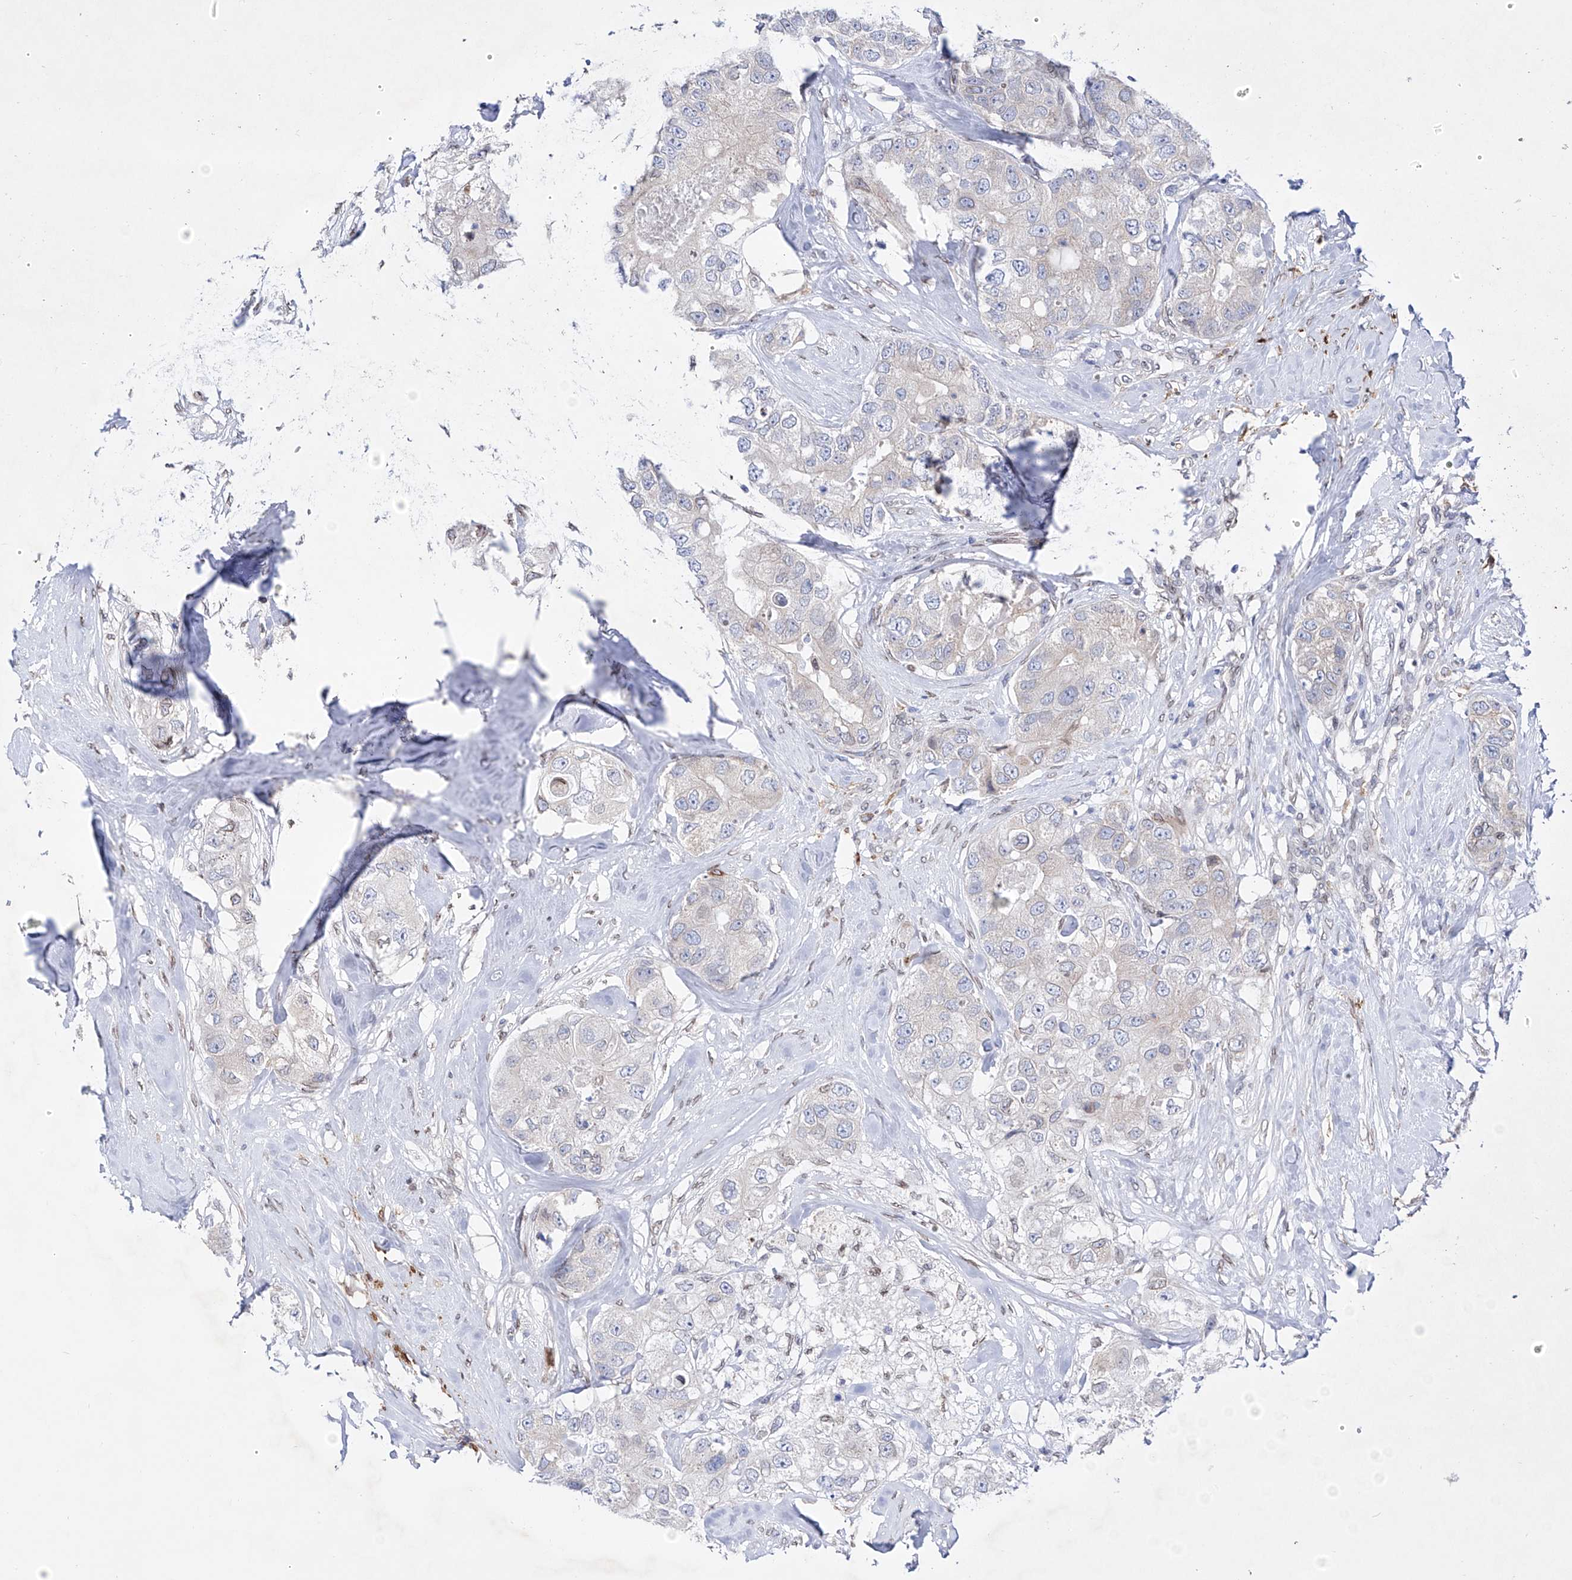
{"staining": {"intensity": "negative", "quantity": "none", "location": "none"}, "tissue": "breast cancer", "cell_type": "Tumor cells", "image_type": "cancer", "snomed": [{"axis": "morphology", "description": "Duct carcinoma"}, {"axis": "topography", "description": "Breast"}], "caption": "DAB (3,3'-diaminobenzidine) immunohistochemical staining of breast cancer shows no significant positivity in tumor cells.", "gene": "LCLAT1", "patient": {"sex": "female", "age": 62}}